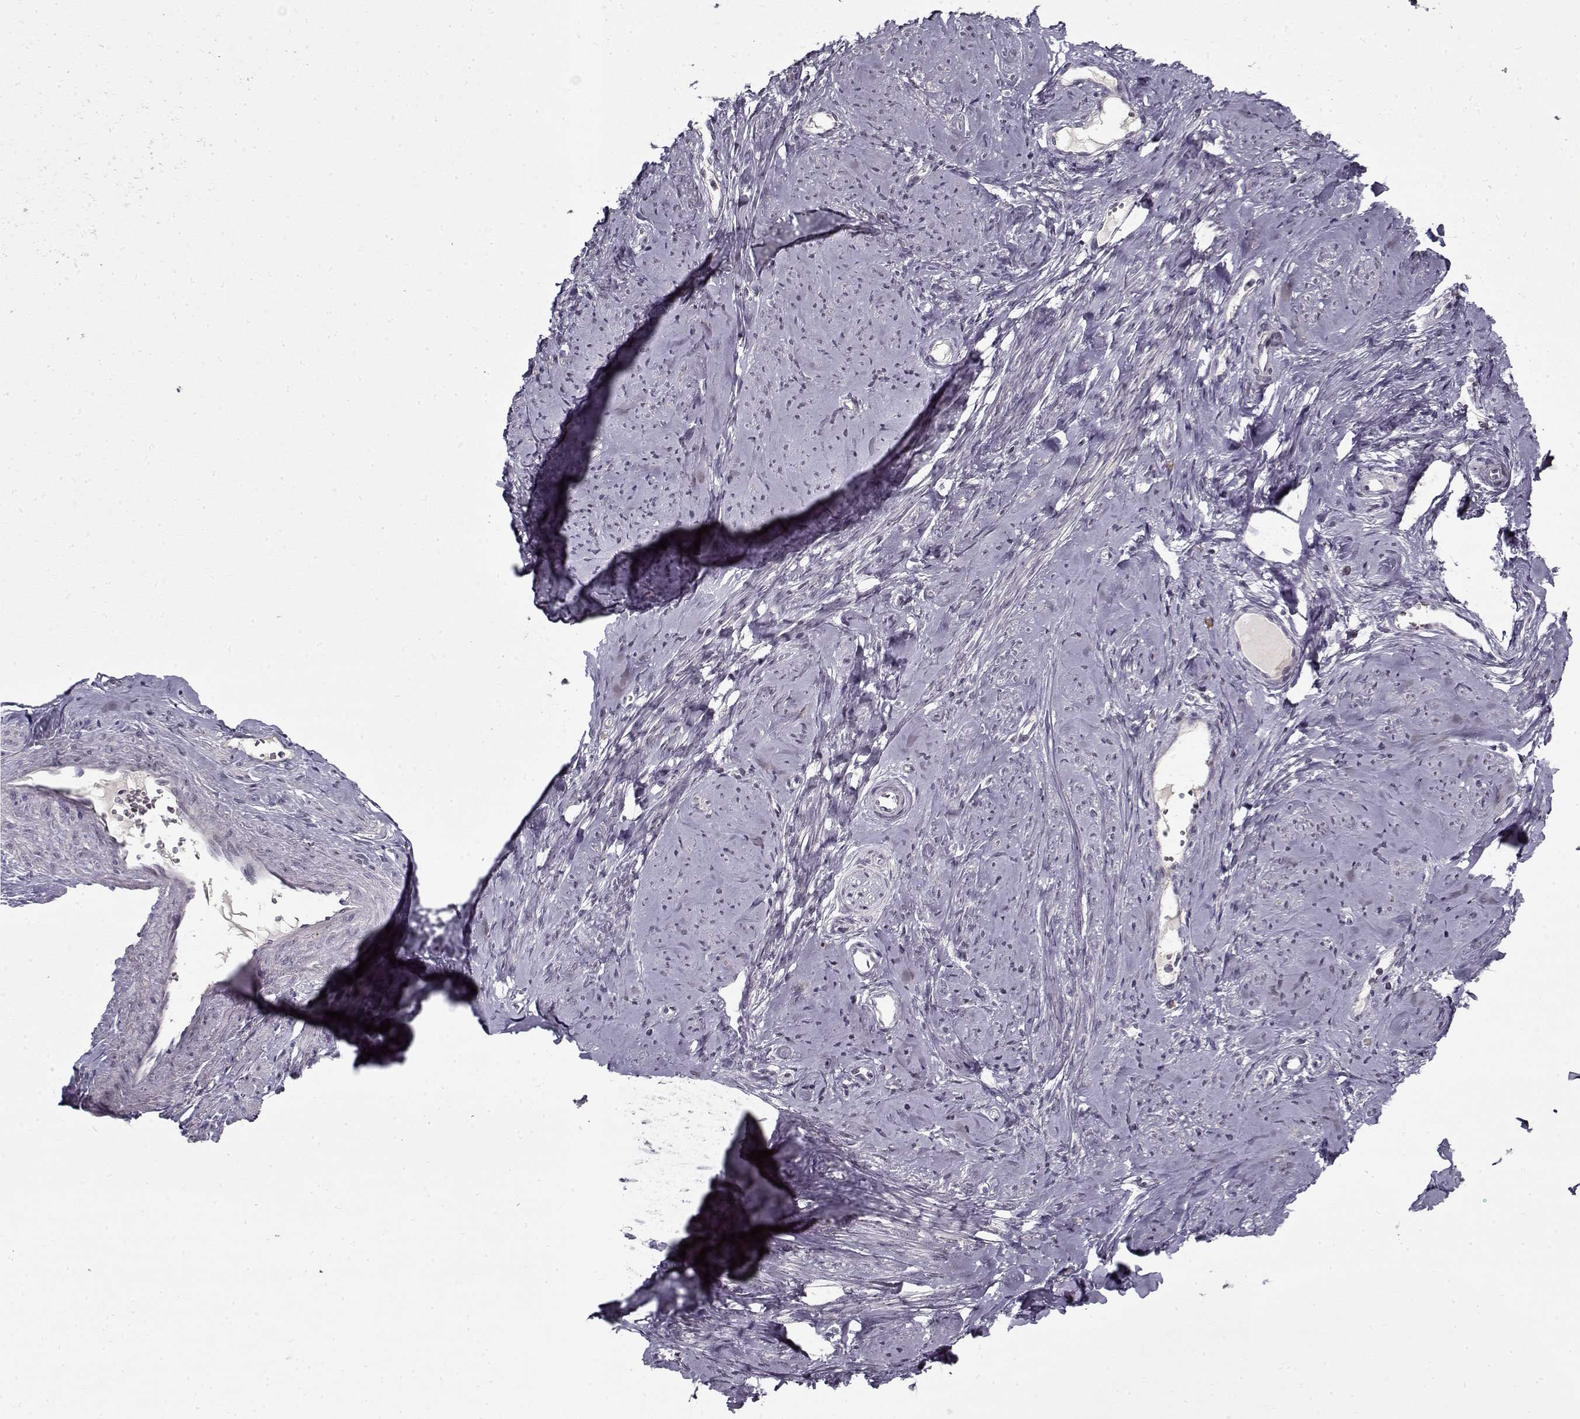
{"staining": {"intensity": "negative", "quantity": "none", "location": "none"}, "tissue": "smooth muscle", "cell_type": "Smooth muscle cells", "image_type": "normal", "snomed": [{"axis": "morphology", "description": "Normal tissue, NOS"}, {"axis": "topography", "description": "Smooth muscle"}], "caption": "An immunohistochemistry image of unremarkable smooth muscle is shown. There is no staining in smooth muscle cells of smooth muscle.", "gene": "LAMA2", "patient": {"sex": "female", "age": 48}}